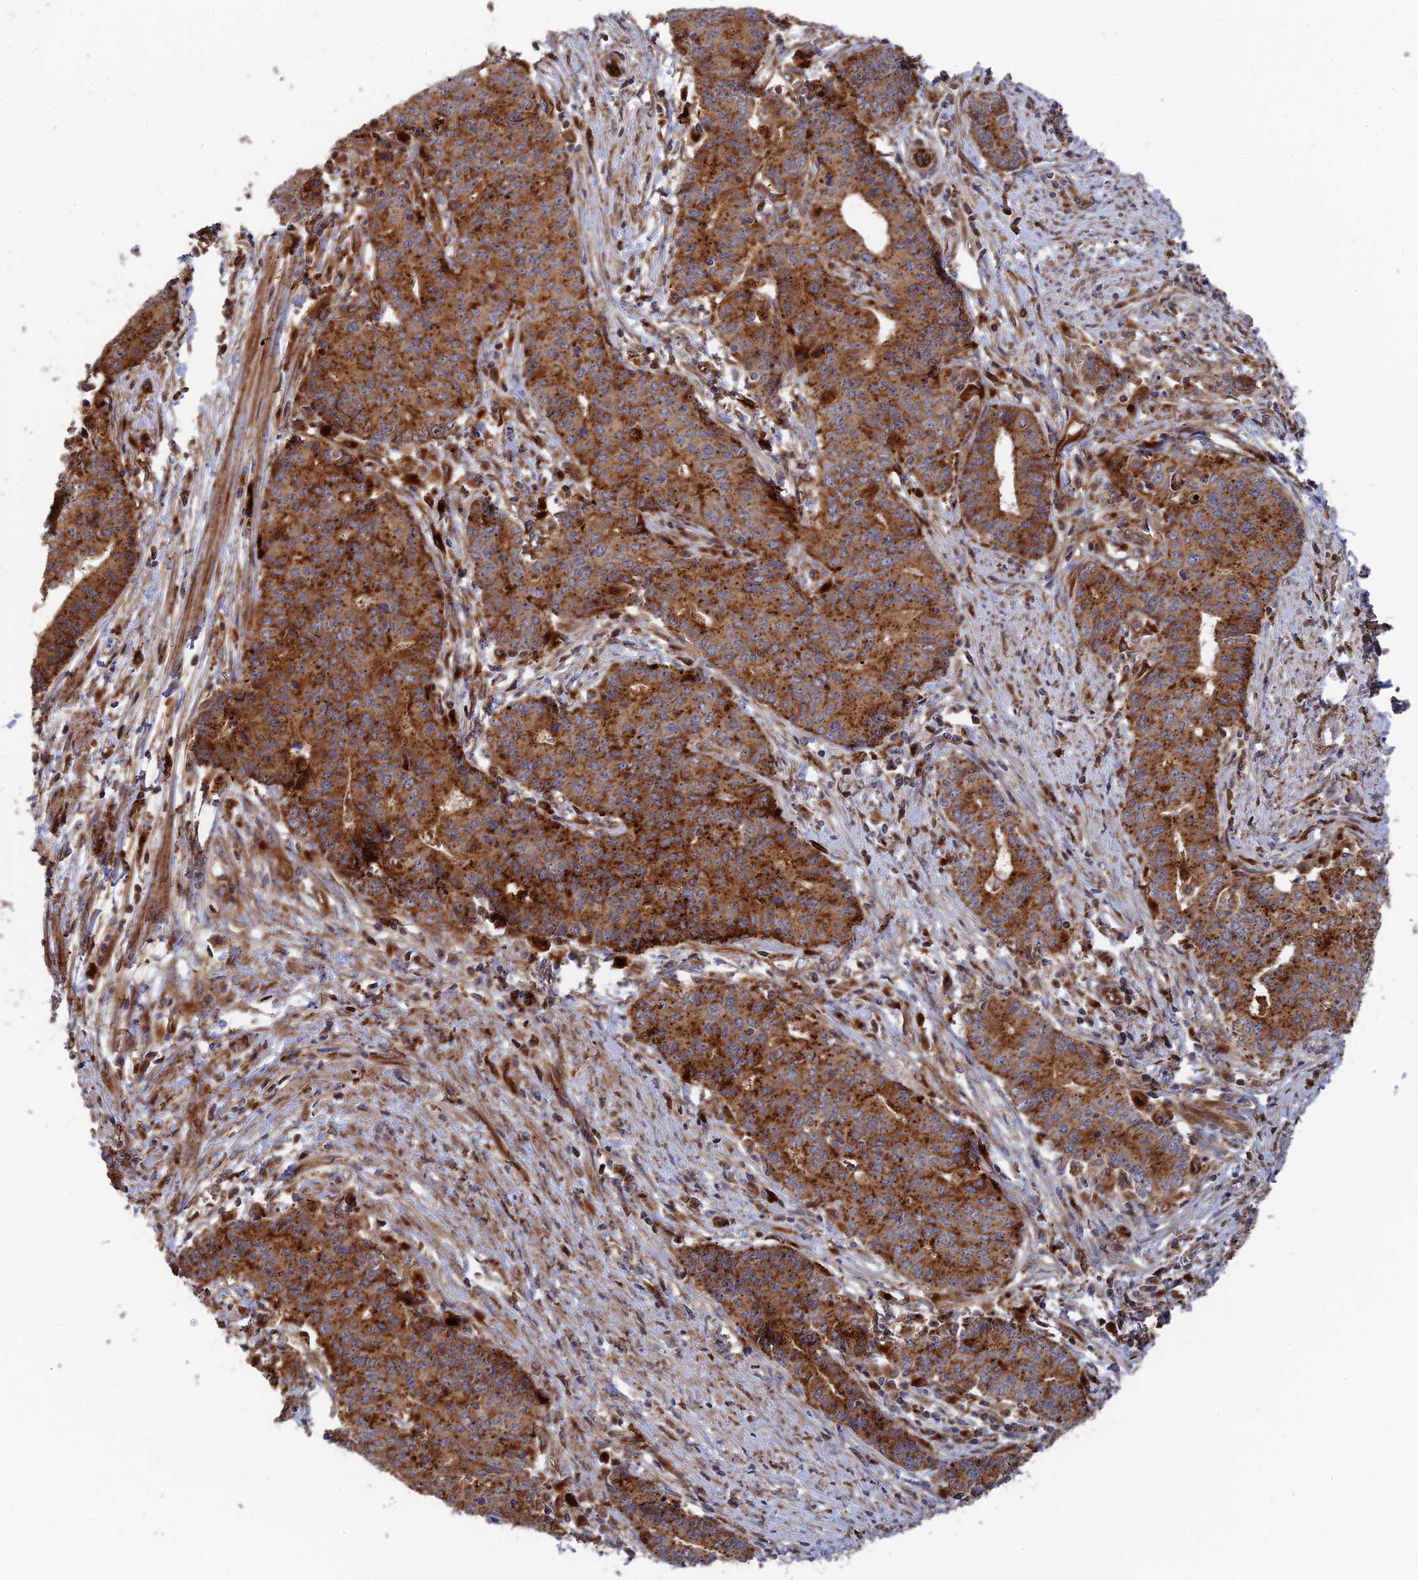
{"staining": {"intensity": "strong", "quantity": ">75%", "location": "cytoplasmic/membranous"}, "tissue": "endometrial cancer", "cell_type": "Tumor cells", "image_type": "cancer", "snomed": [{"axis": "morphology", "description": "Adenocarcinoma, NOS"}, {"axis": "topography", "description": "Endometrium"}], "caption": "Endometrial cancer stained with a brown dye exhibits strong cytoplasmic/membranous positive positivity in about >75% of tumor cells.", "gene": "PPP2R3C", "patient": {"sex": "female", "age": 59}}